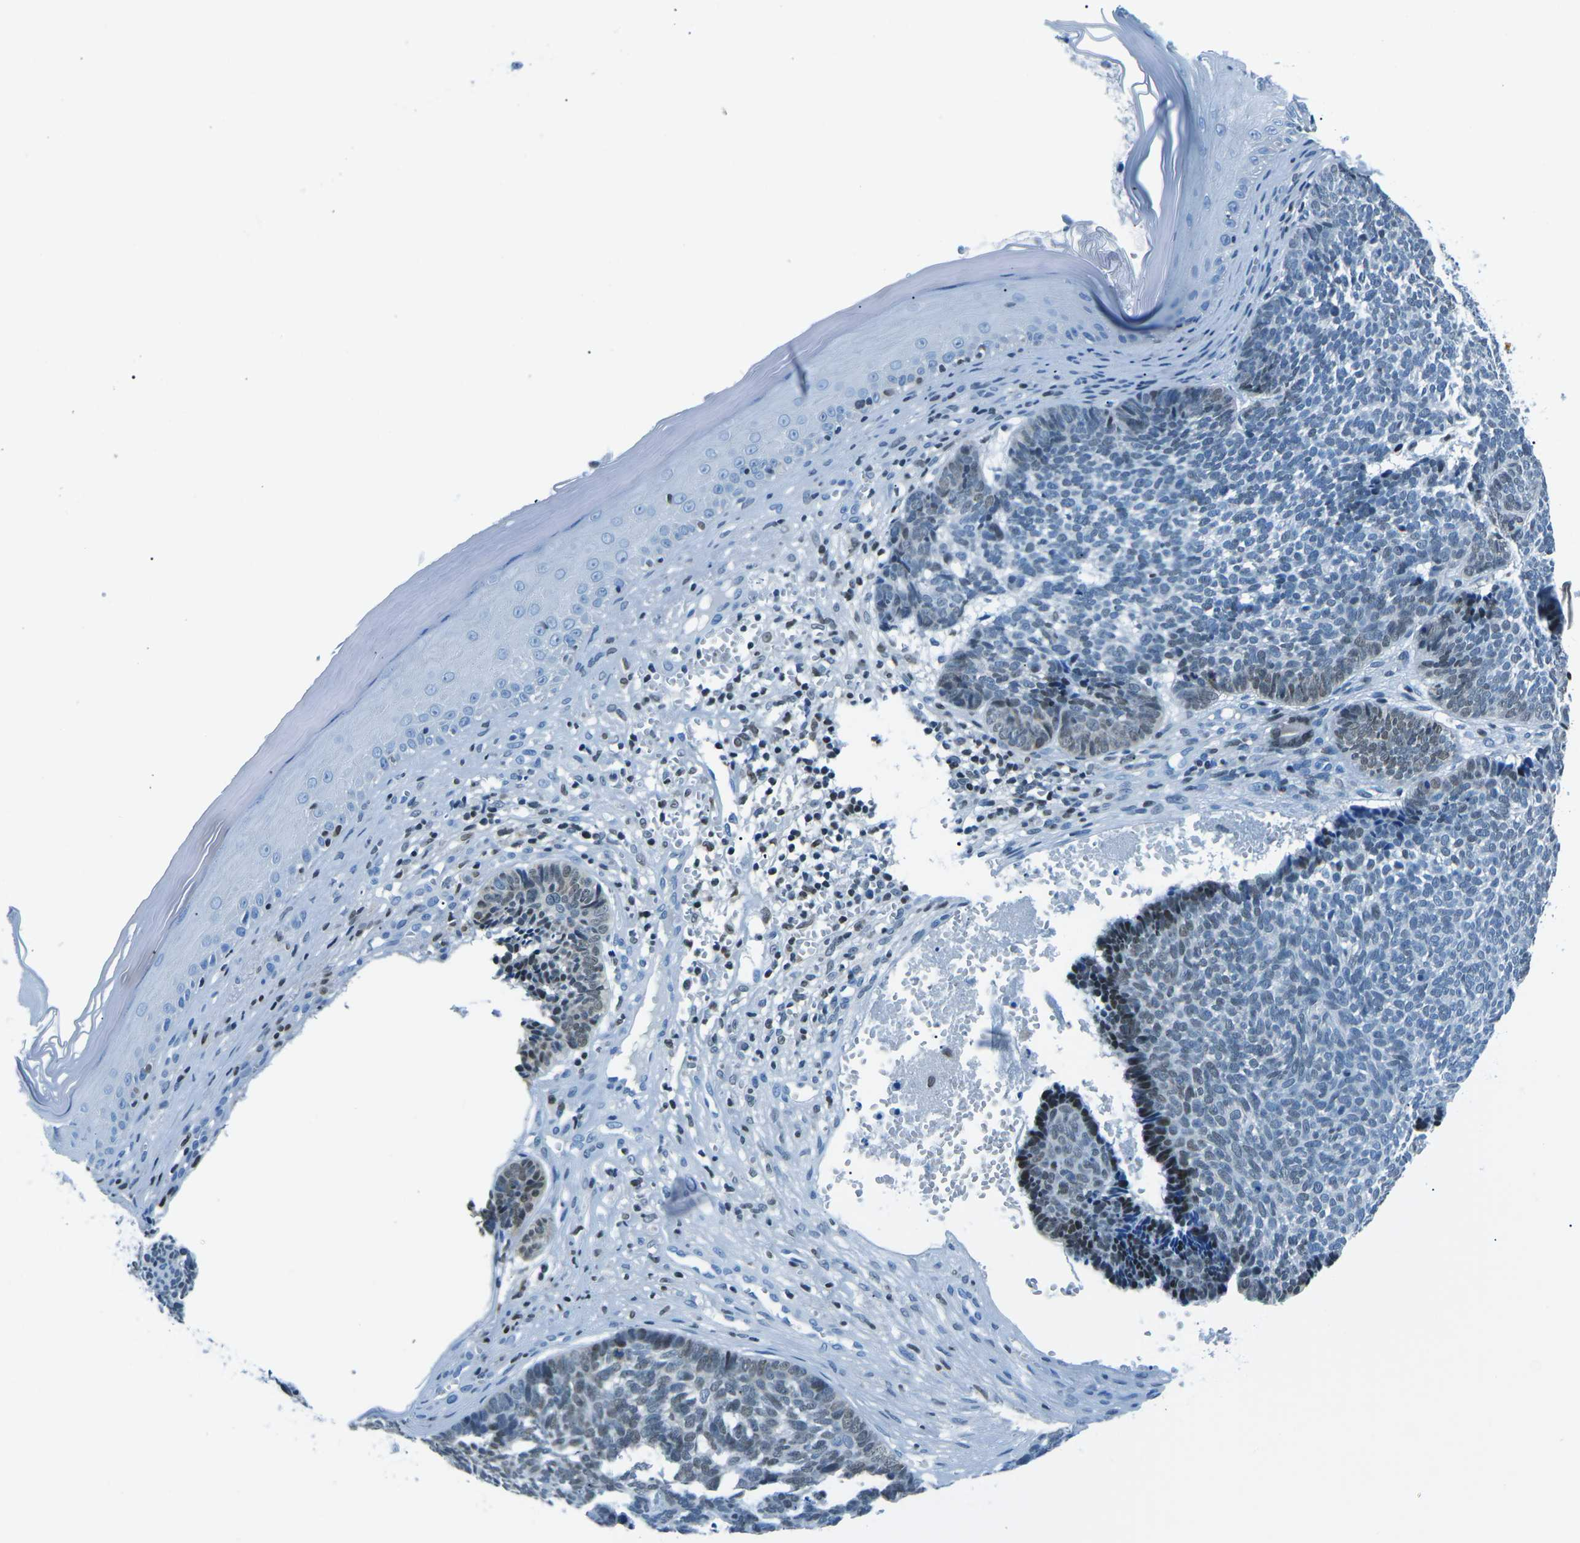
{"staining": {"intensity": "moderate", "quantity": "<25%", "location": "nuclear"}, "tissue": "skin cancer", "cell_type": "Tumor cells", "image_type": "cancer", "snomed": [{"axis": "morphology", "description": "Basal cell carcinoma"}, {"axis": "topography", "description": "Skin"}], "caption": "A histopathology image showing moderate nuclear positivity in approximately <25% of tumor cells in basal cell carcinoma (skin), as visualized by brown immunohistochemical staining.", "gene": "CELF2", "patient": {"sex": "male", "age": 84}}